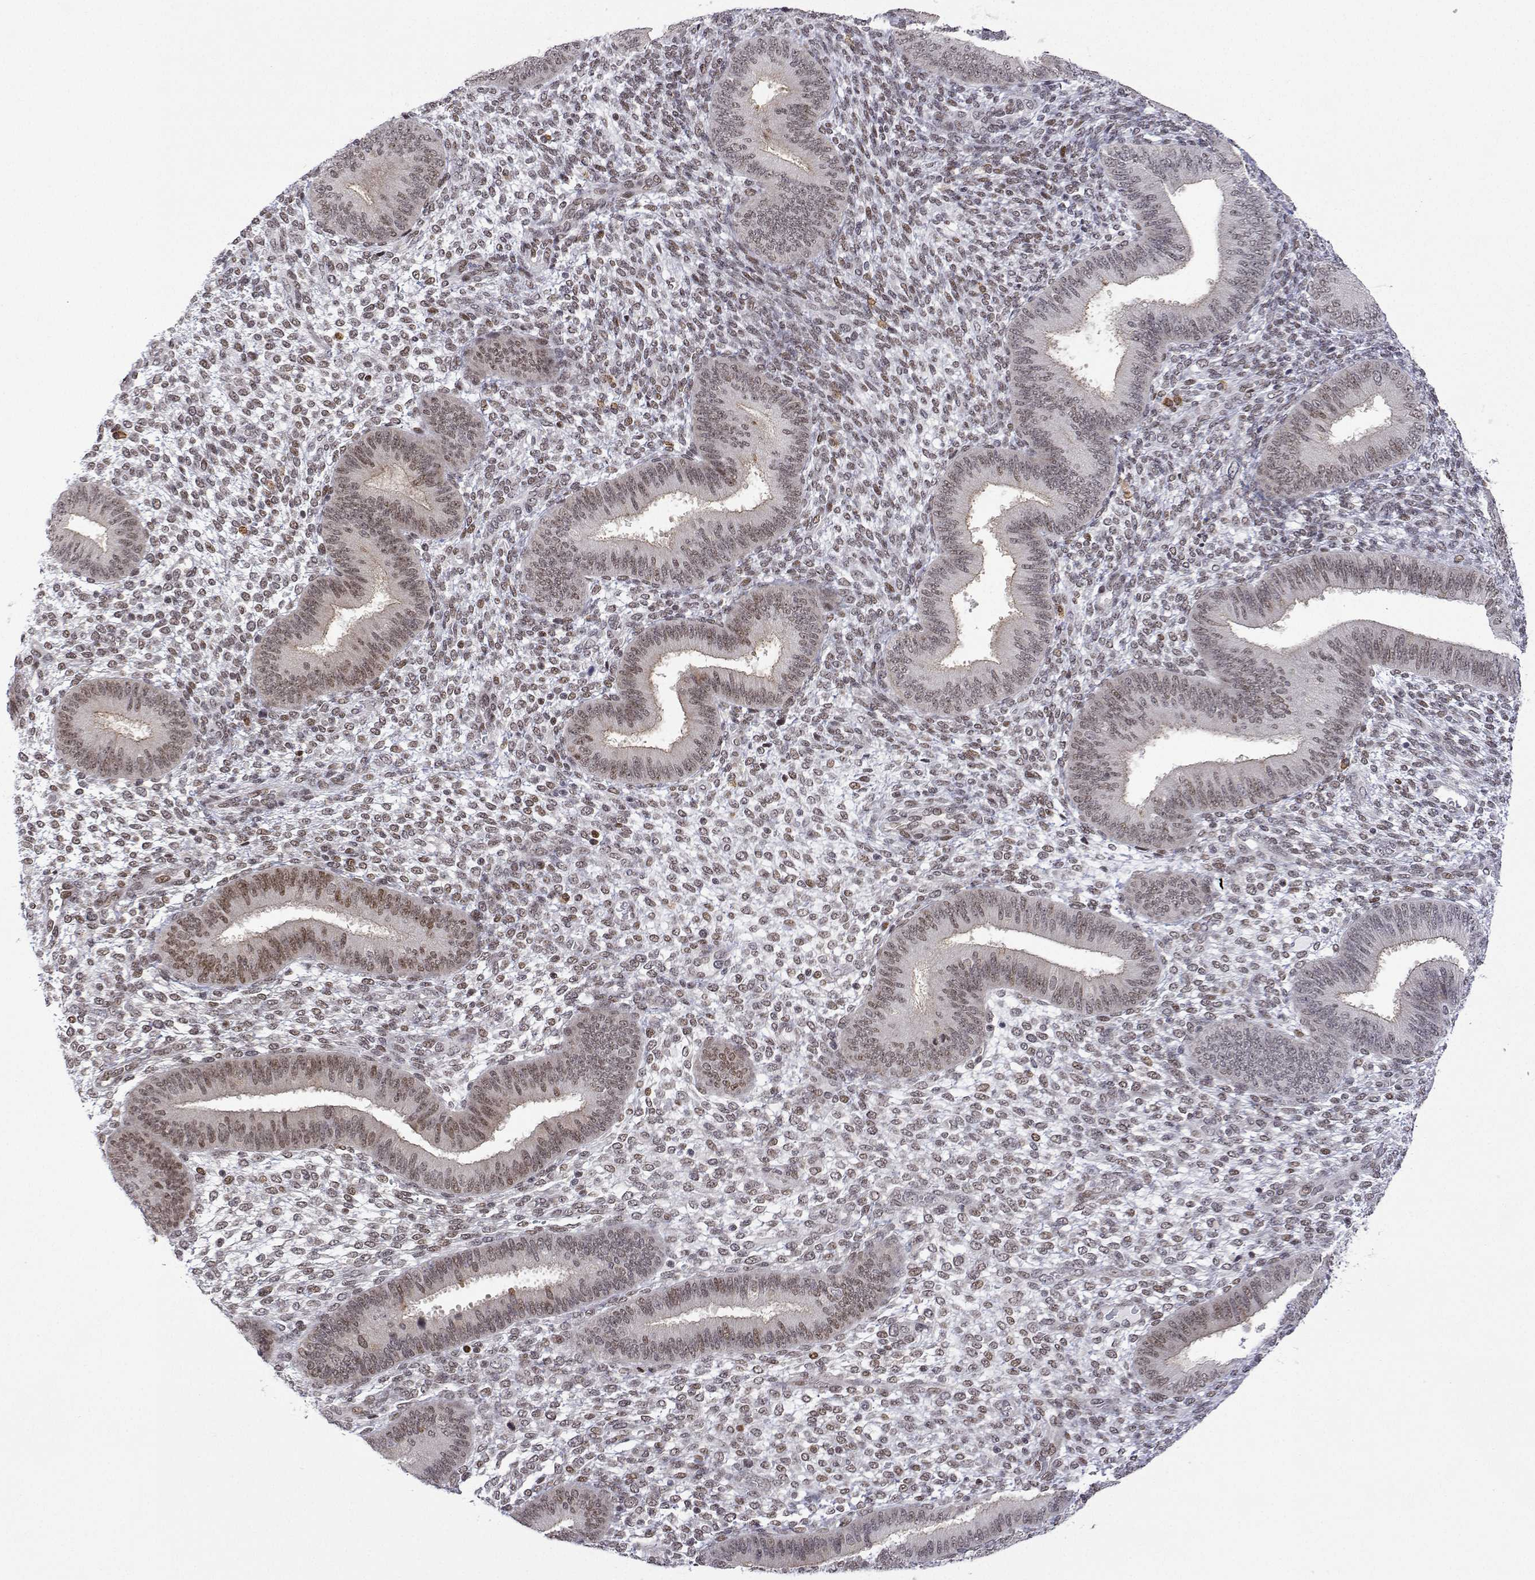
{"staining": {"intensity": "moderate", "quantity": "25%-75%", "location": "nuclear"}, "tissue": "endometrium", "cell_type": "Cells in endometrial stroma", "image_type": "normal", "snomed": [{"axis": "morphology", "description": "Normal tissue, NOS"}, {"axis": "topography", "description": "Endometrium"}], "caption": "Immunohistochemistry (IHC) micrograph of unremarkable endometrium stained for a protein (brown), which reveals medium levels of moderate nuclear positivity in about 25%-75% of cells in endometrial stroma.", "gene": "XPC", "patient": {"sex": "female", "age": 39}}